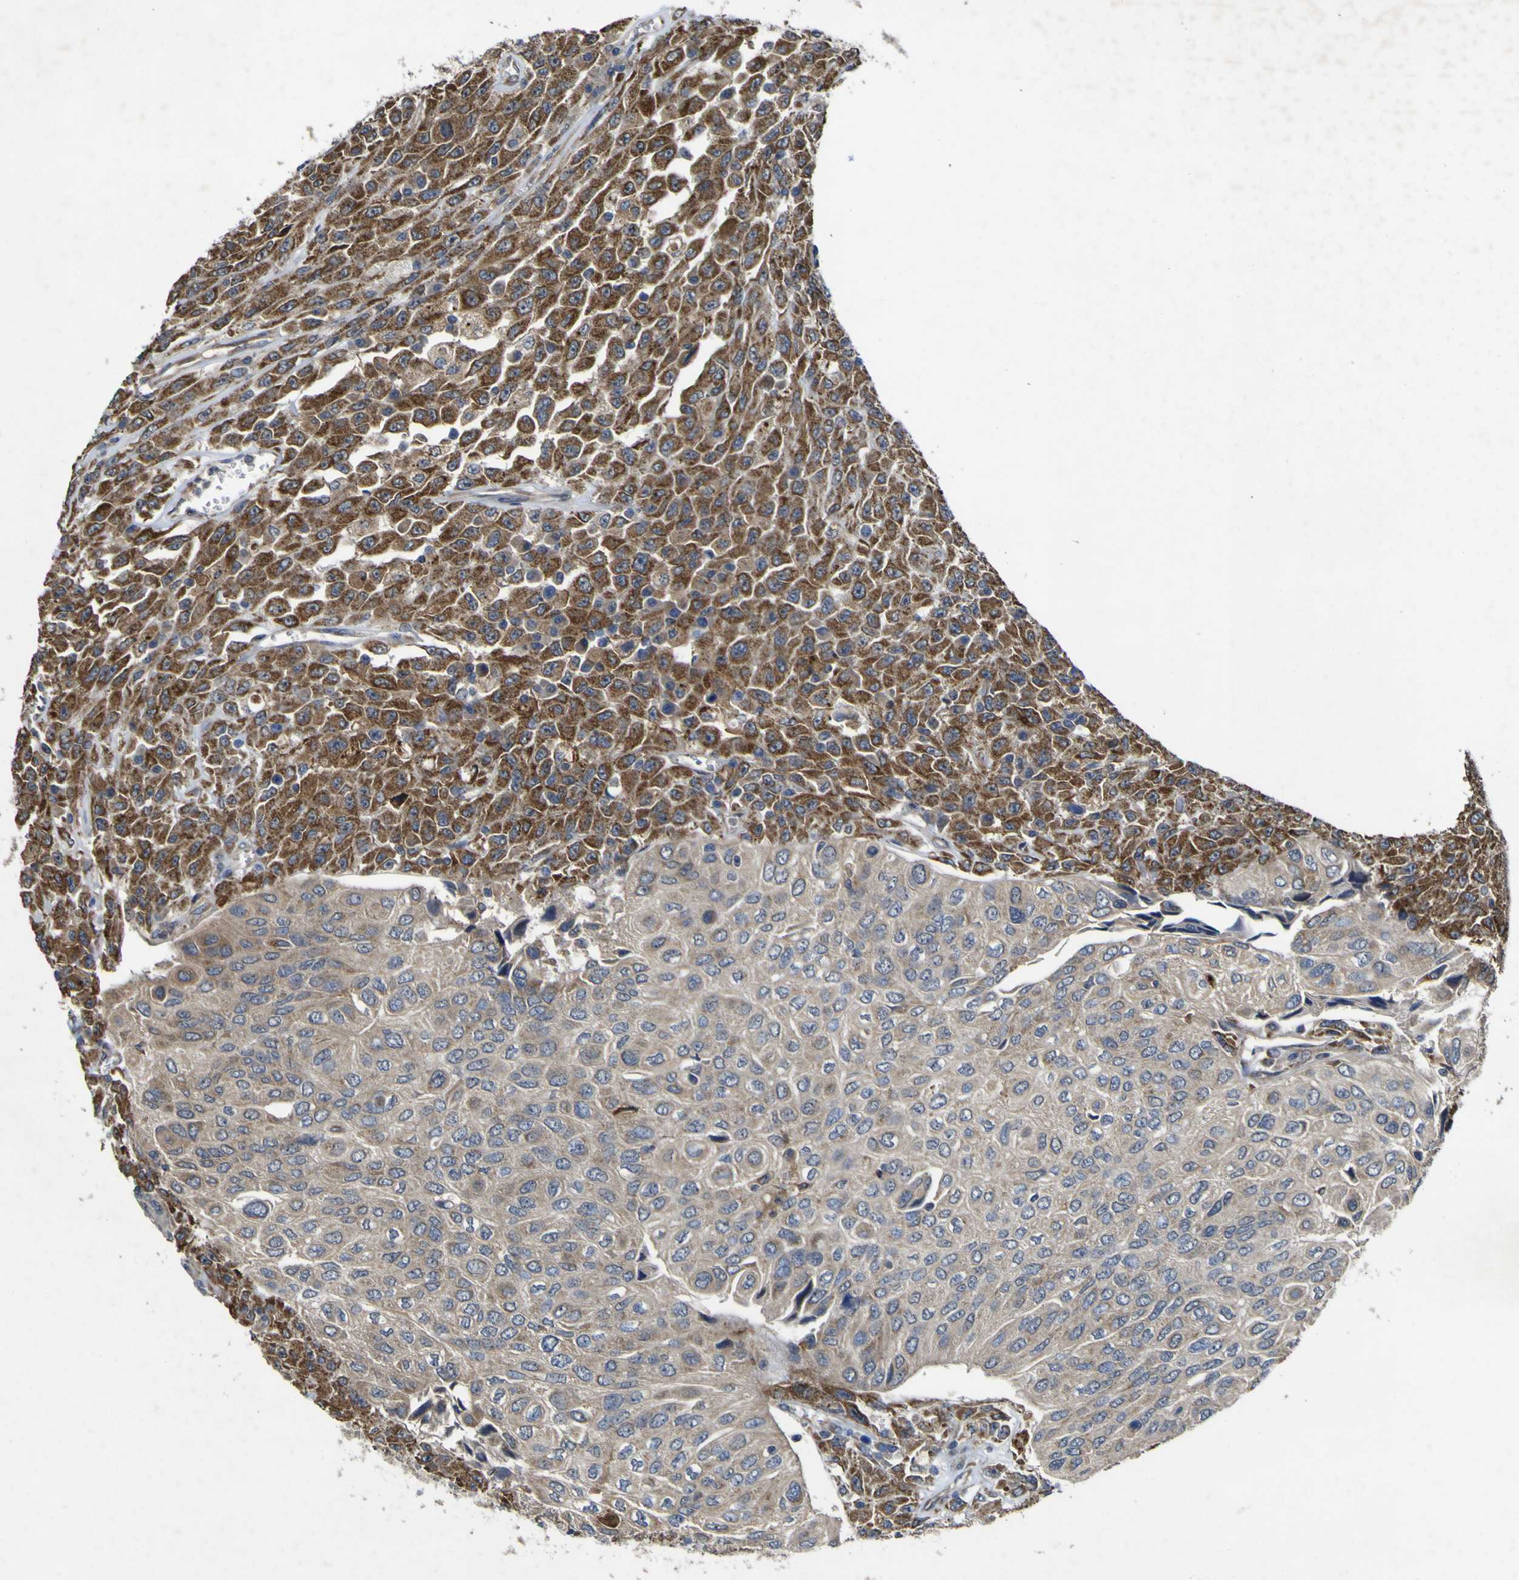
{"staining": {"intensity": "moderate", "quantity": ">75%", "location": "cytoplasmic/membranous"}, "tissue": "urothelial cancer", "cell_type": "Tumor cells", "image_type": "cancer", "snomed": [{"axis": "morphology", "description": "Urothelial carcinoma, High grade"}, {"axis": "topography", "description": "Urinary bladder"}], "caption": "About >75% of tumor cells in human urothelial cancer display moderate cytoplasmic/membranous protein staining as visualized by brown immunohistochemical staining.", "gene": "IRAK2", "patient": {"sex": "male", "age": 66}}